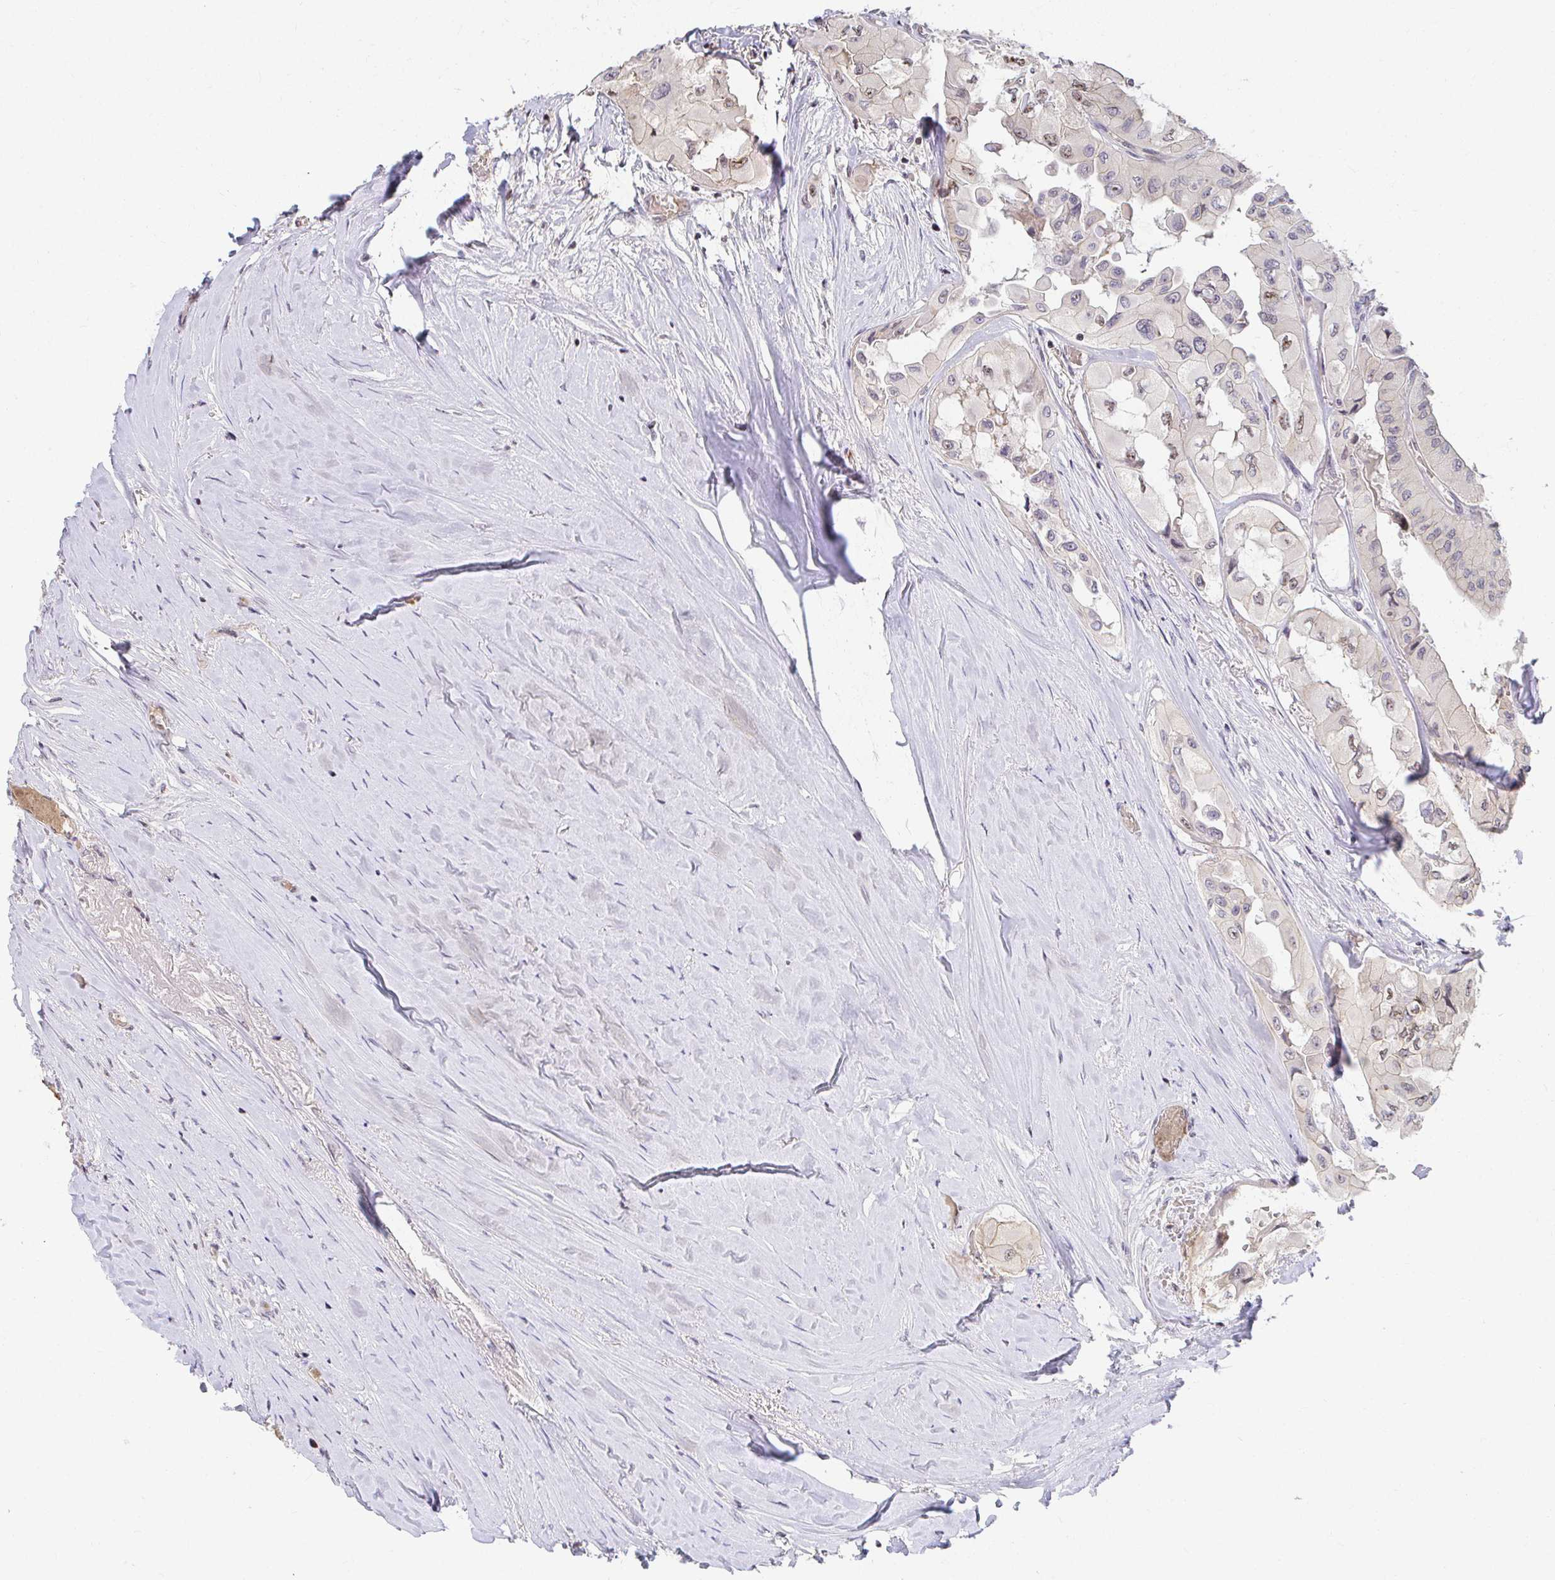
{"staining": {"intensity": "weak", "quantity": "<25%", "location": "nuclear"}, "tissue": "thyroid cancer", "cell_type": "Tumor cells", "image_type": "cancer", "snomed": [{"axis": "morphology", "description": "Normal tissue, NOS"}, {"axis": "morphology", "description": "Papillary adenocarcinoma, NOS"}, {"axis": "topography", "description": "Thyroid gland"}], "caption": "An IHC micrograph of papillary adenocarcinoma (thyroid) is shown. There is no staining in tumor cells of papillary adenocarcinoma (thyroid).", "gene": "ANK3", "patient": {"sex": "female", "age": 59}}